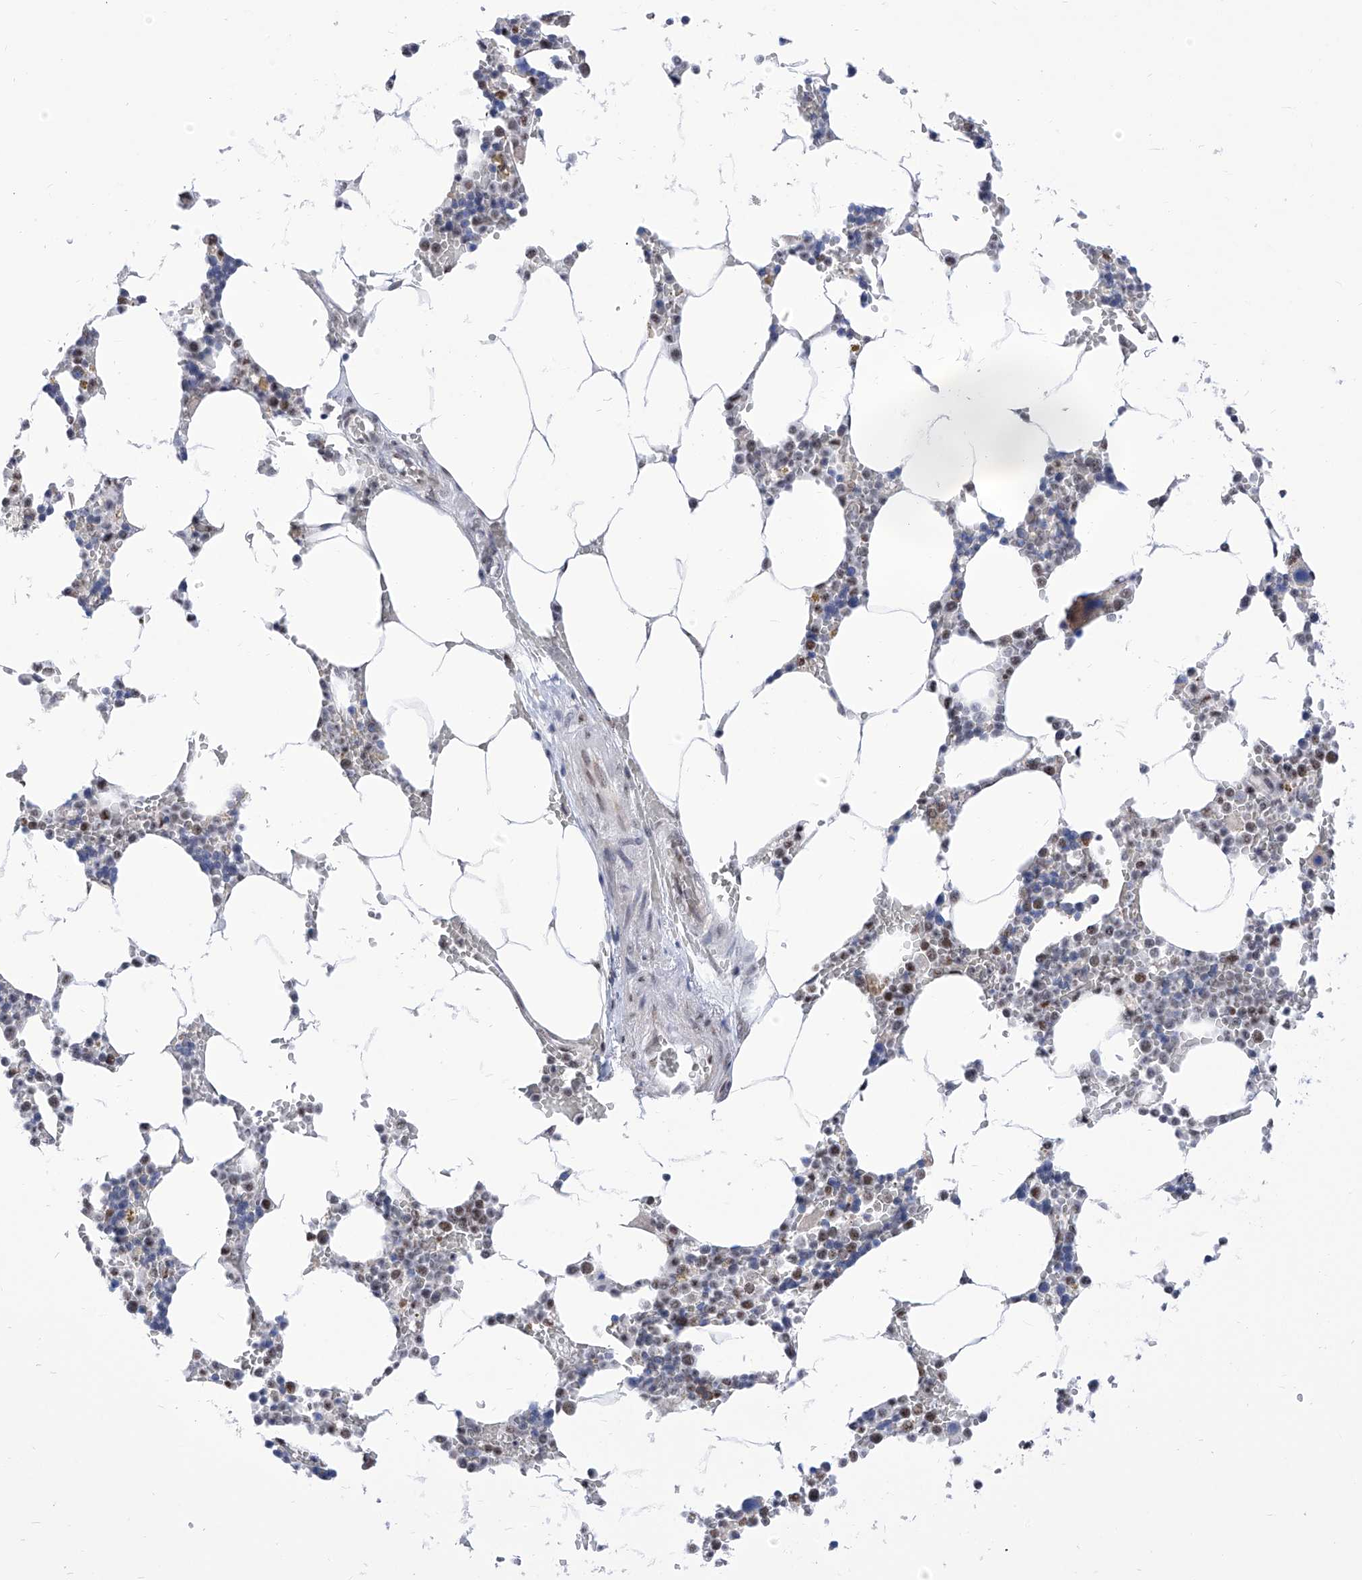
{"staining": {"intensity": "moderate", "quantity": "<25%", "location": "nuclear"}, "tissue": "bone marrow", "cell_type": "Hematopoietic cells", "image_type": "normal", "snomed": [{"axis": "morphology", "description": "Normal tissue, NOS"}, {"axis": "topography", "description": "Bone marrow"}], "caption": "A low amount of moderate nuclear expression is appreciated in approximately <25% of hematopoietic cells in benign bone marrow. (DAB IHC, brown staining for protein, blue staining for nuclei).", "gene": "SART1", "patient": {"sex": "male", "age": 70}}